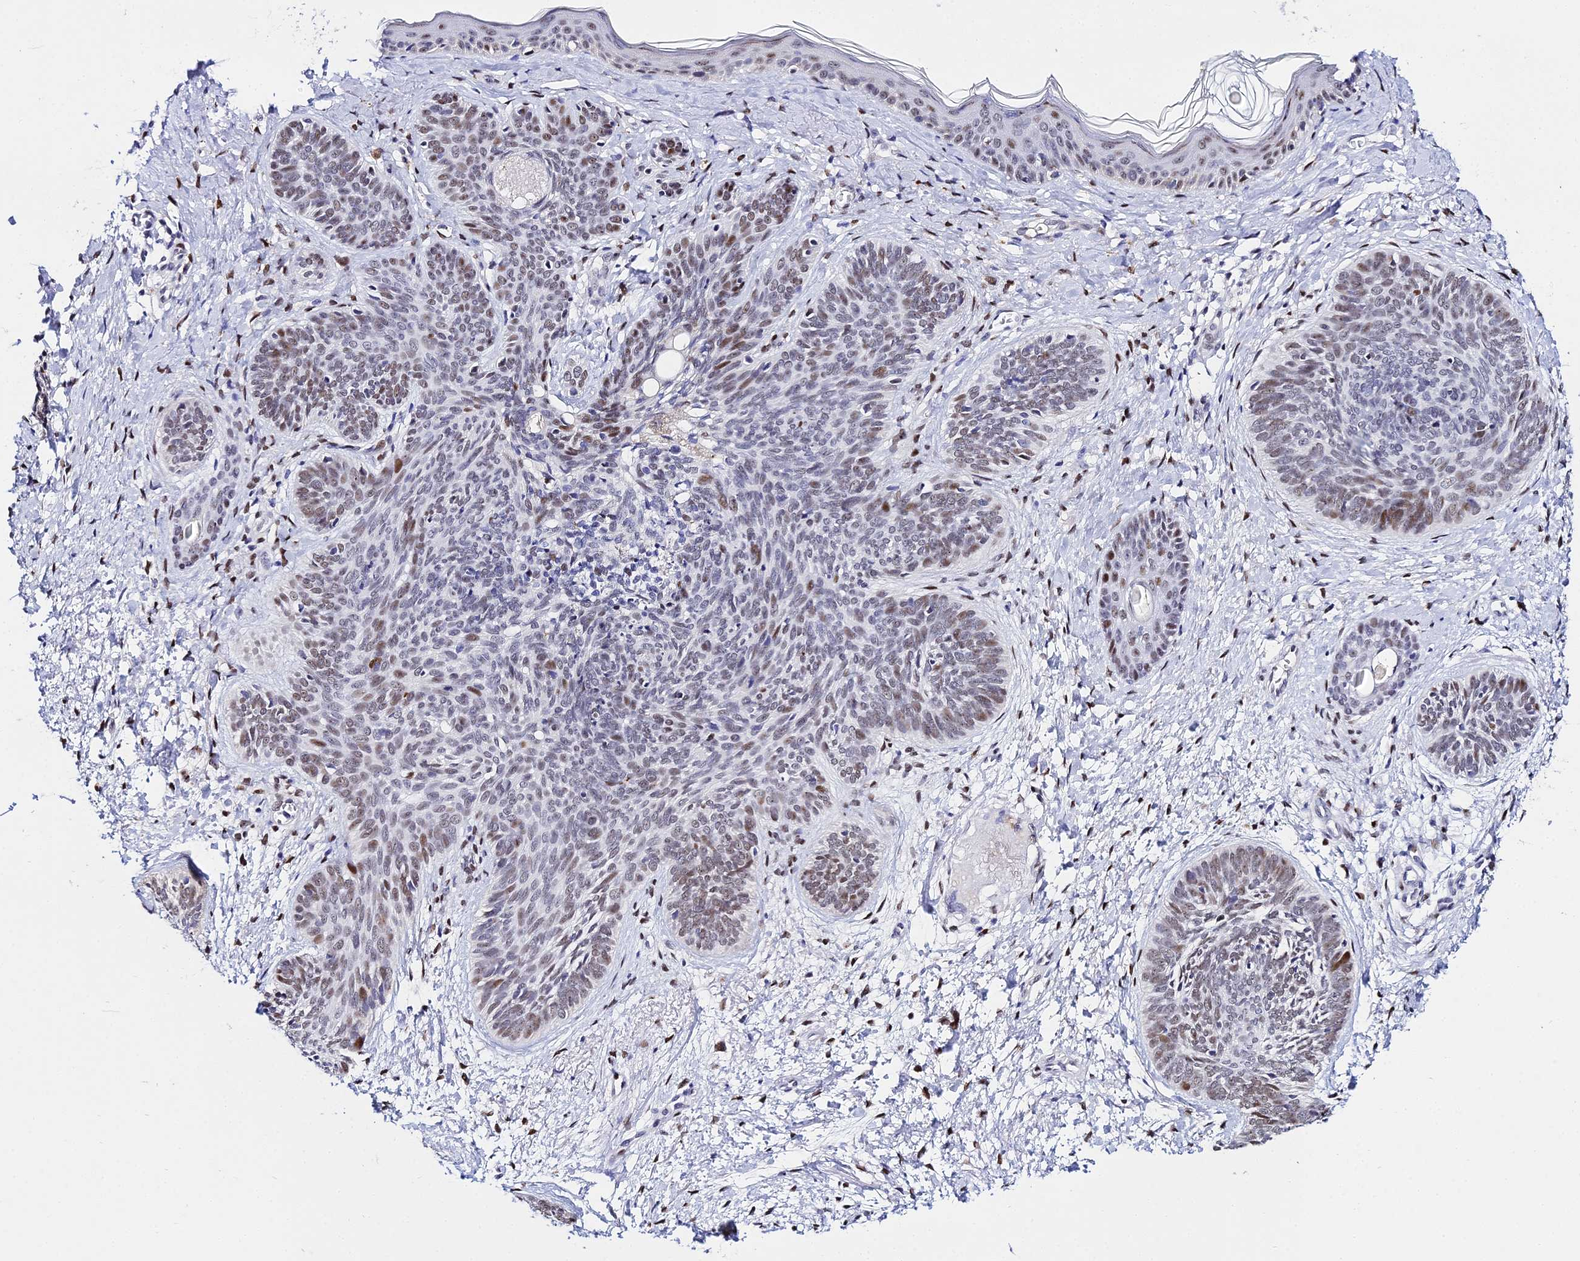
{"staining": {"intensity": "moderate", "quantity": "<25%", "location": "nuclear"}, "tissue": "skin cancer", "cell_type": "Tumor cells", "image_type": "cancer", "snomed": [{"axis": "morphology", "description": "Basal cell carcinoma"}, {"axis": "topography", "description": "Skin"}], "caption": "Moderate nuclear expression for a protein is appreciated in about <25% of tumor cells of skin cancer using immunohistochemistry.", "gene": "POFUT2", "patient": {"sex": "female", "age": 81}}